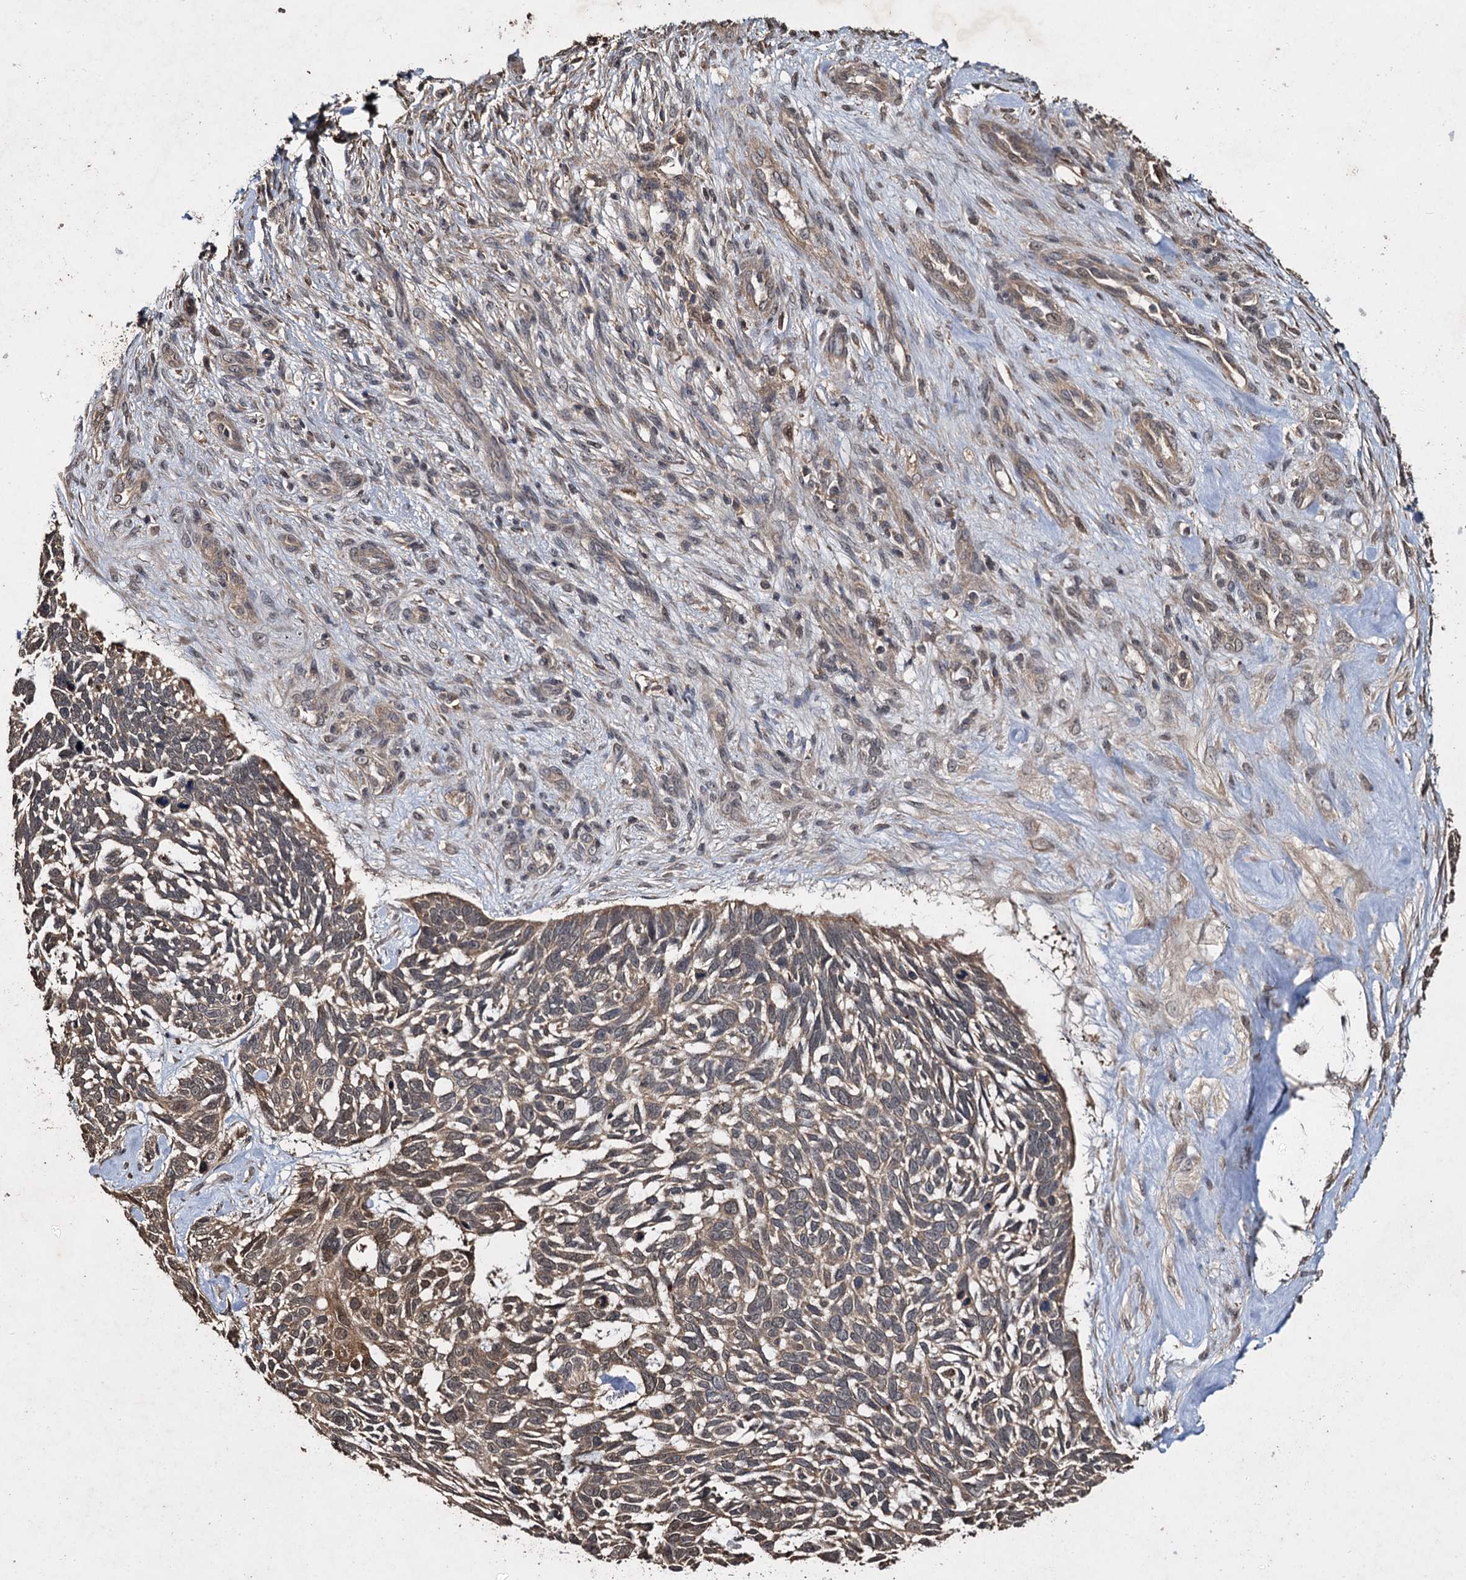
{"staining": {"intensity": "moderate", "quantity": "25%-75%", "location": "cytoplasmic/membranous,nuclear"}, "tissue": "skin cancer", "cell_type": "Tumor cells", "image_type": "cancer", "snomed": [{"axis": "morphology", "description": "Basal cell carcinoma"}, {"axis": "topography", "description": "Skin"}], "caption": "A brown stain highlights moderate cytoplasmic/membranous and nuclear positivity of a protein in human skin cancer tumor cells. The staining was performed using DAB (3,3'-diaminobenzidine), with brown indicating positive protein expression. Nuclei are stained blue with hematoxylin.", "gene": "SLC46A3", "patient": {"sex": "male", "age": 88}}